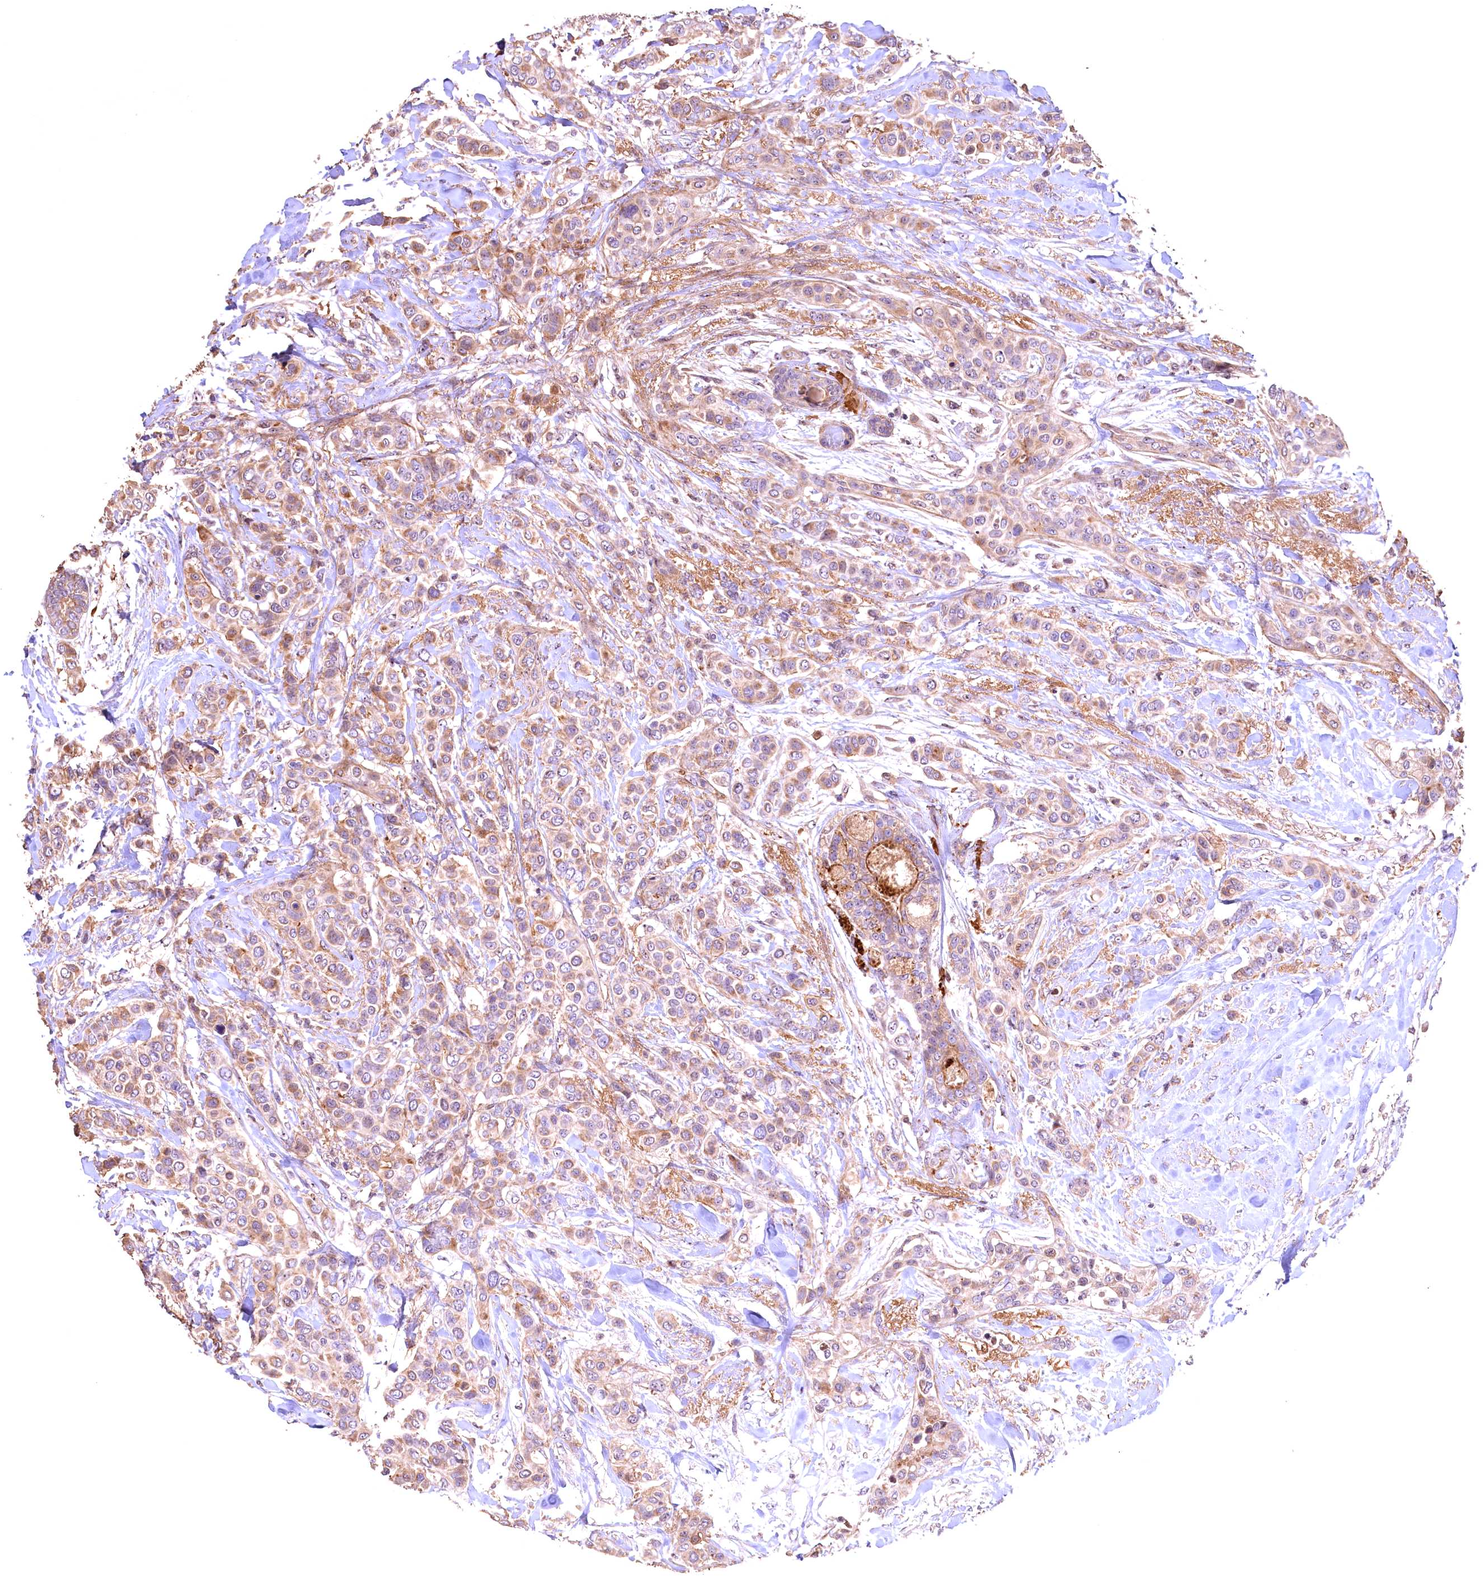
{"staining": {"intensity": "moderate", "quantity": "<25%", "location": "cytoplasmic/membranous"}, "tissue": "breast cancer", "cell_type": "Tumor cells", "image_type": "cancer", "snomed": [{"axis": "morphology", "description": "Lobular carcinoma"}, {"axis": "topography", "description": "Breast"}], "caption": "Breast cancer stained with DAB (3,3'-diaminobenzidine) IHC shows low levels of moderate cytoplasmic/membranous staining in approximately <25% of tumor cells.", "gene": "FUZ", "patient": {"sex": "female", "age": 51}}